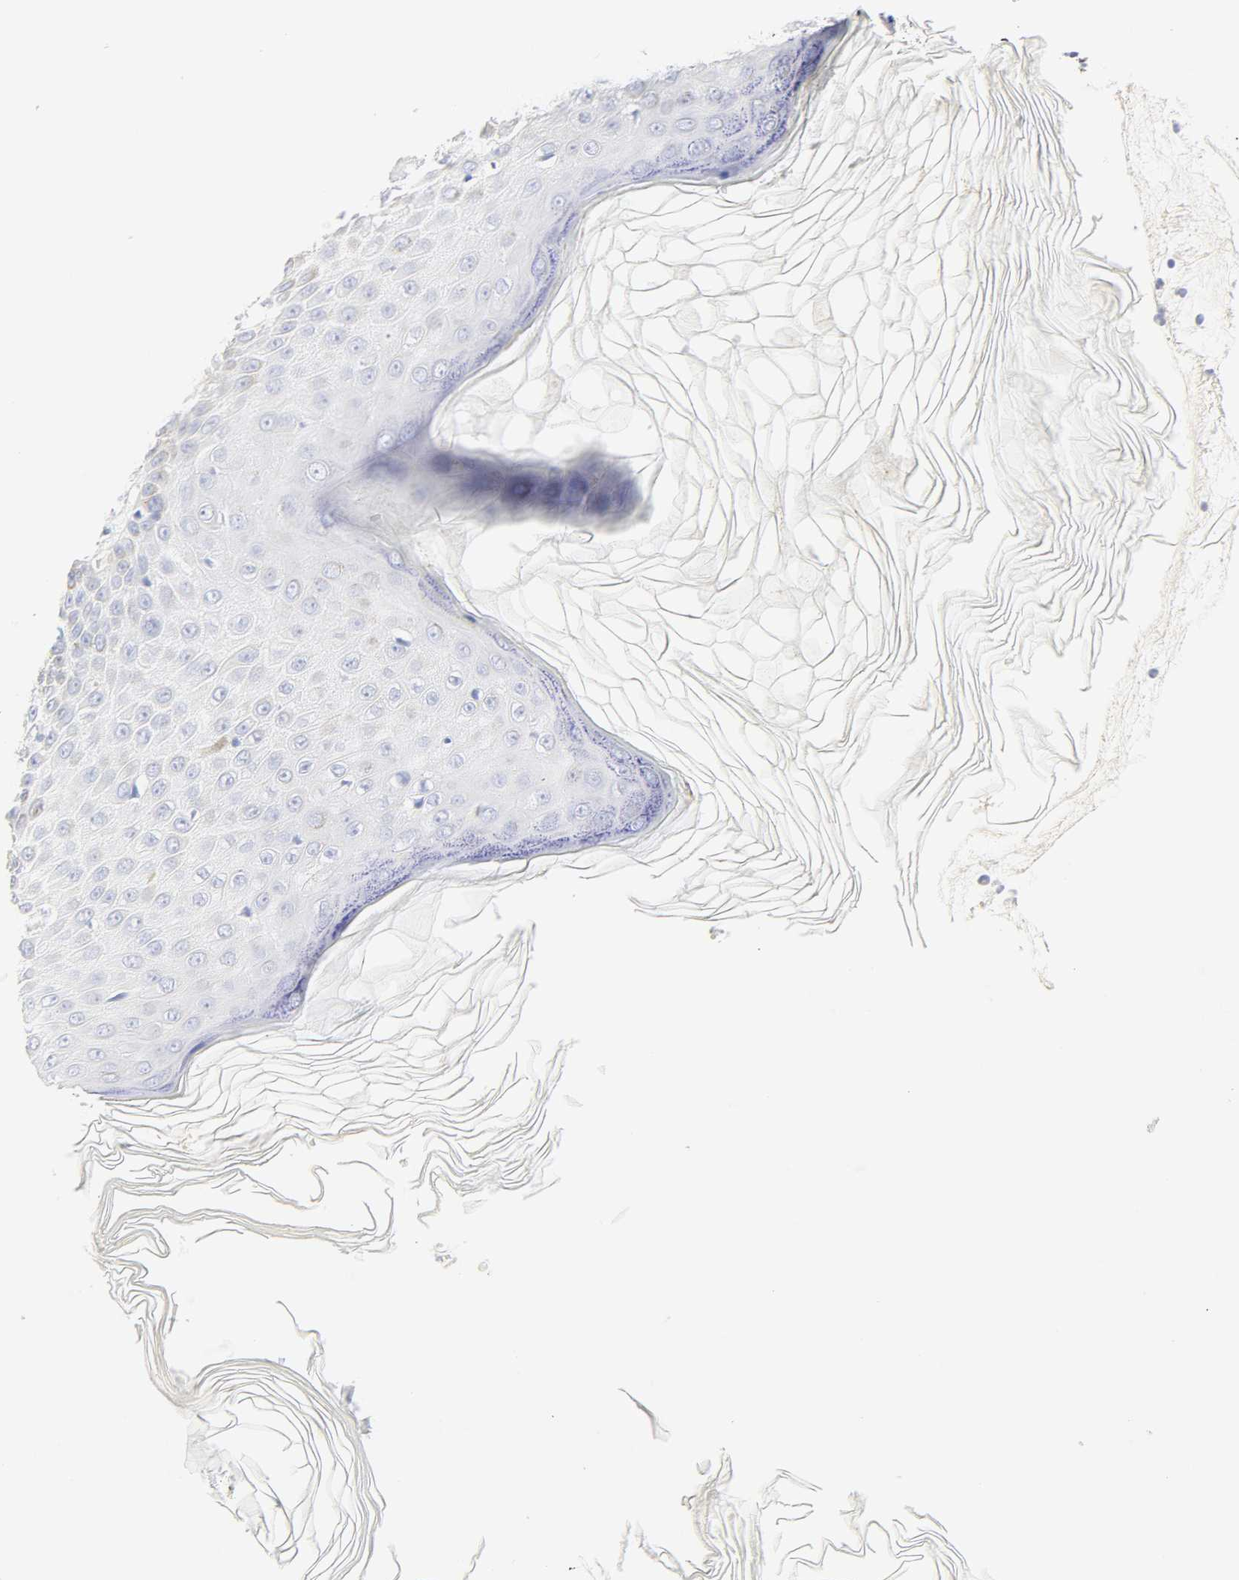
{"staining": {"intensity": "negative", "quantity": "none", "location": "none"}, "tissue": "skin cancer", "cell_type": "Tumor cells", "image_type": "cancer", "snomed": [{"axis": "morphology", "description": "Squamous cell carcinoma, NOS"}, {"axis": "topography", "description": "Skin"}], "caption": "Tumor cells are negative for brown protein staining in skin cancer. The staining is performed using DAB (3,3'-diaminobenzidine) brown chromogen with nuclei counter-stained in using hematoxylin.", "gene": "SLCO1B3", "patient": {"sex": "female", "age": 78}}